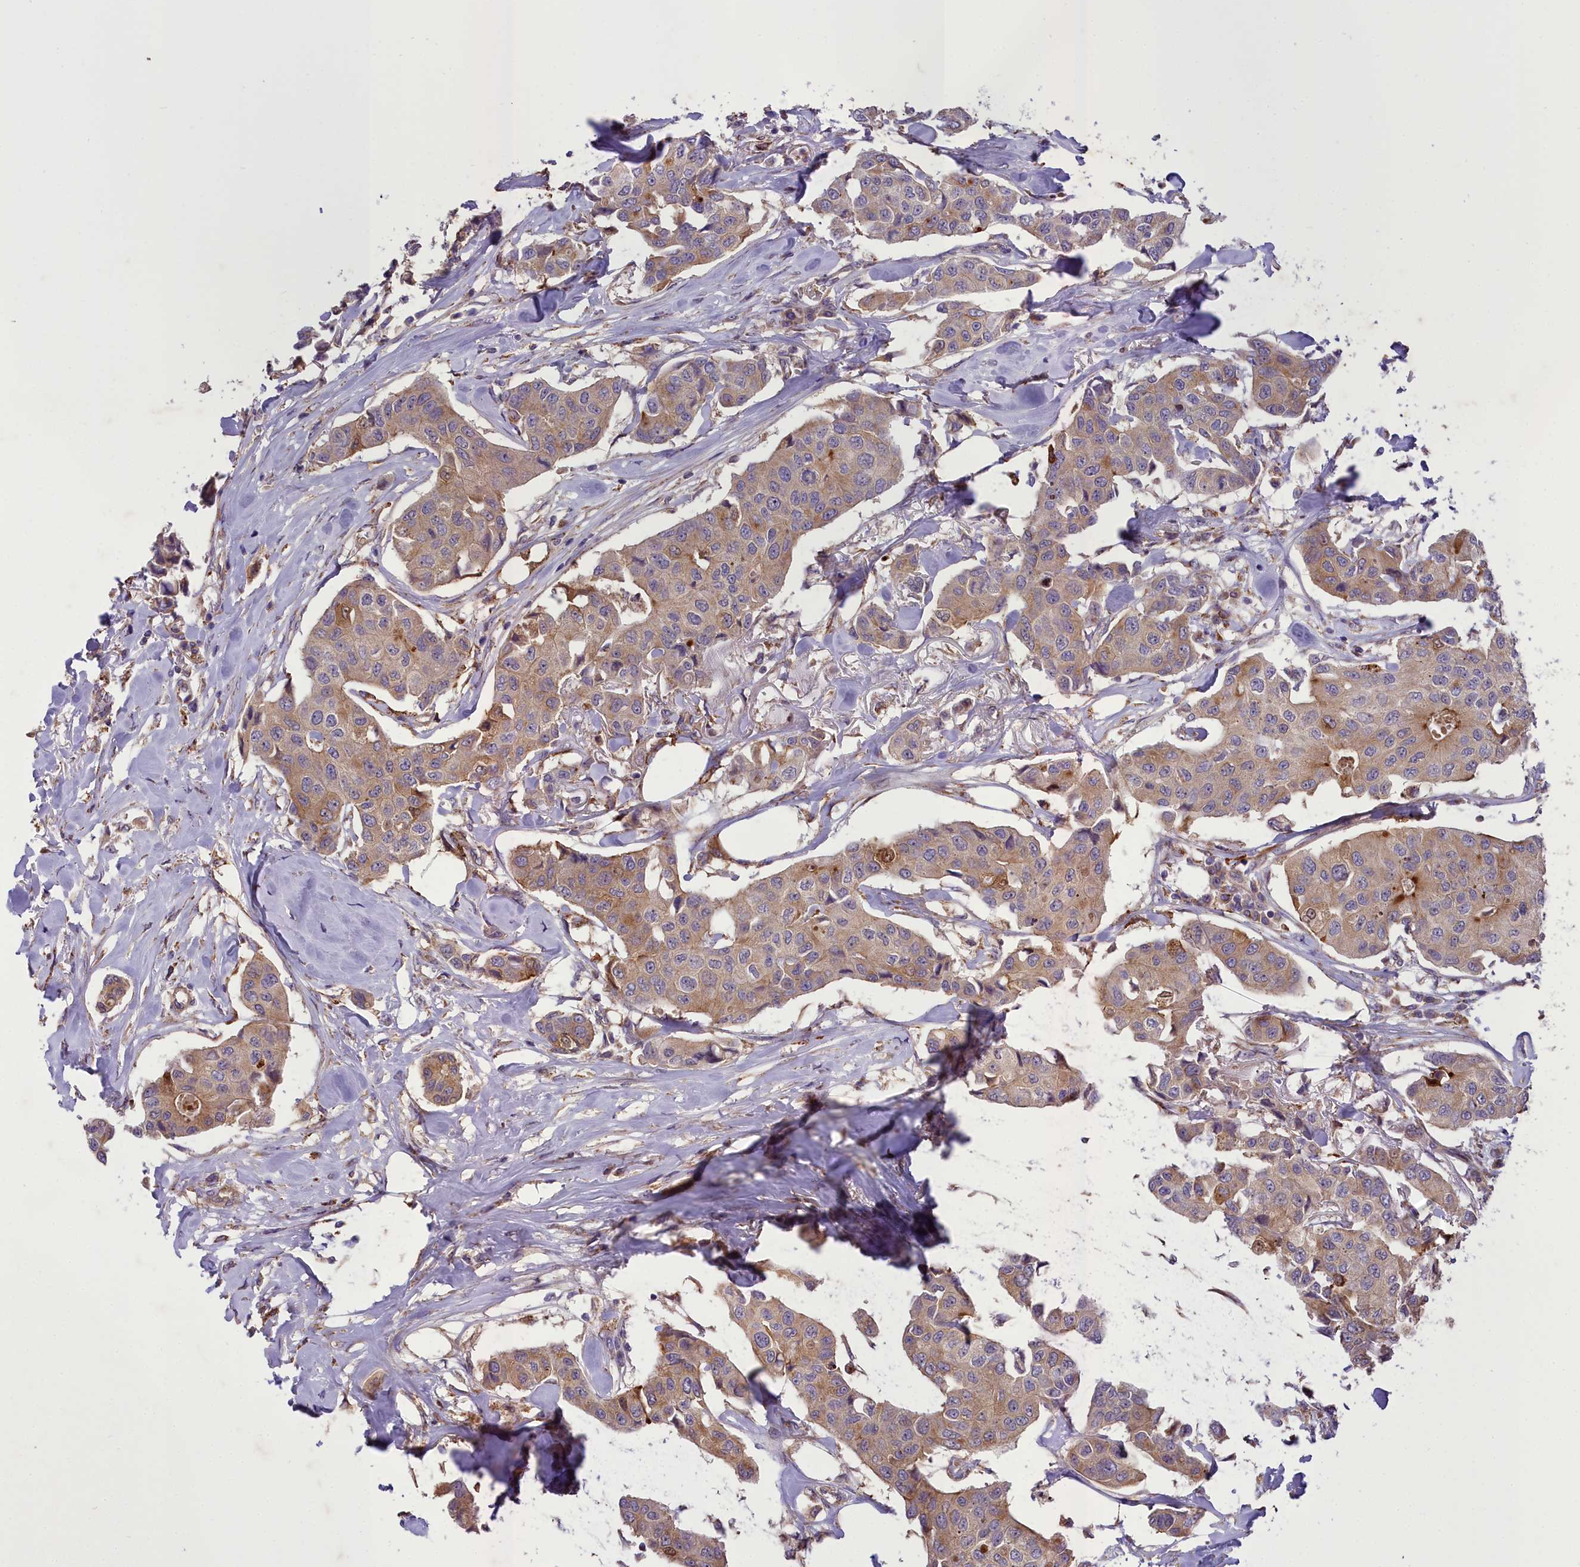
{"staining": {"intensity": "weak", "quantity": ">75%", "location": "cytoplasmic/membranous"}, "tissue": "breast cancer", "cell_type": "Tumor cells", "image_type": "cancer", "snomed": [{"axis": "morphology", "description": "Duct carcinoma"}, {"axis": "topography", "description": "Breast"}], "caption": "Breast invasive ductal carcinoma stained for a protein (brown) demonstrates weak cytoplasmic/membranous positive staining in approximately >75% of tumor cells.", "gene": "TBC1D24", "patient": {"sex": "female", "age": 80}}